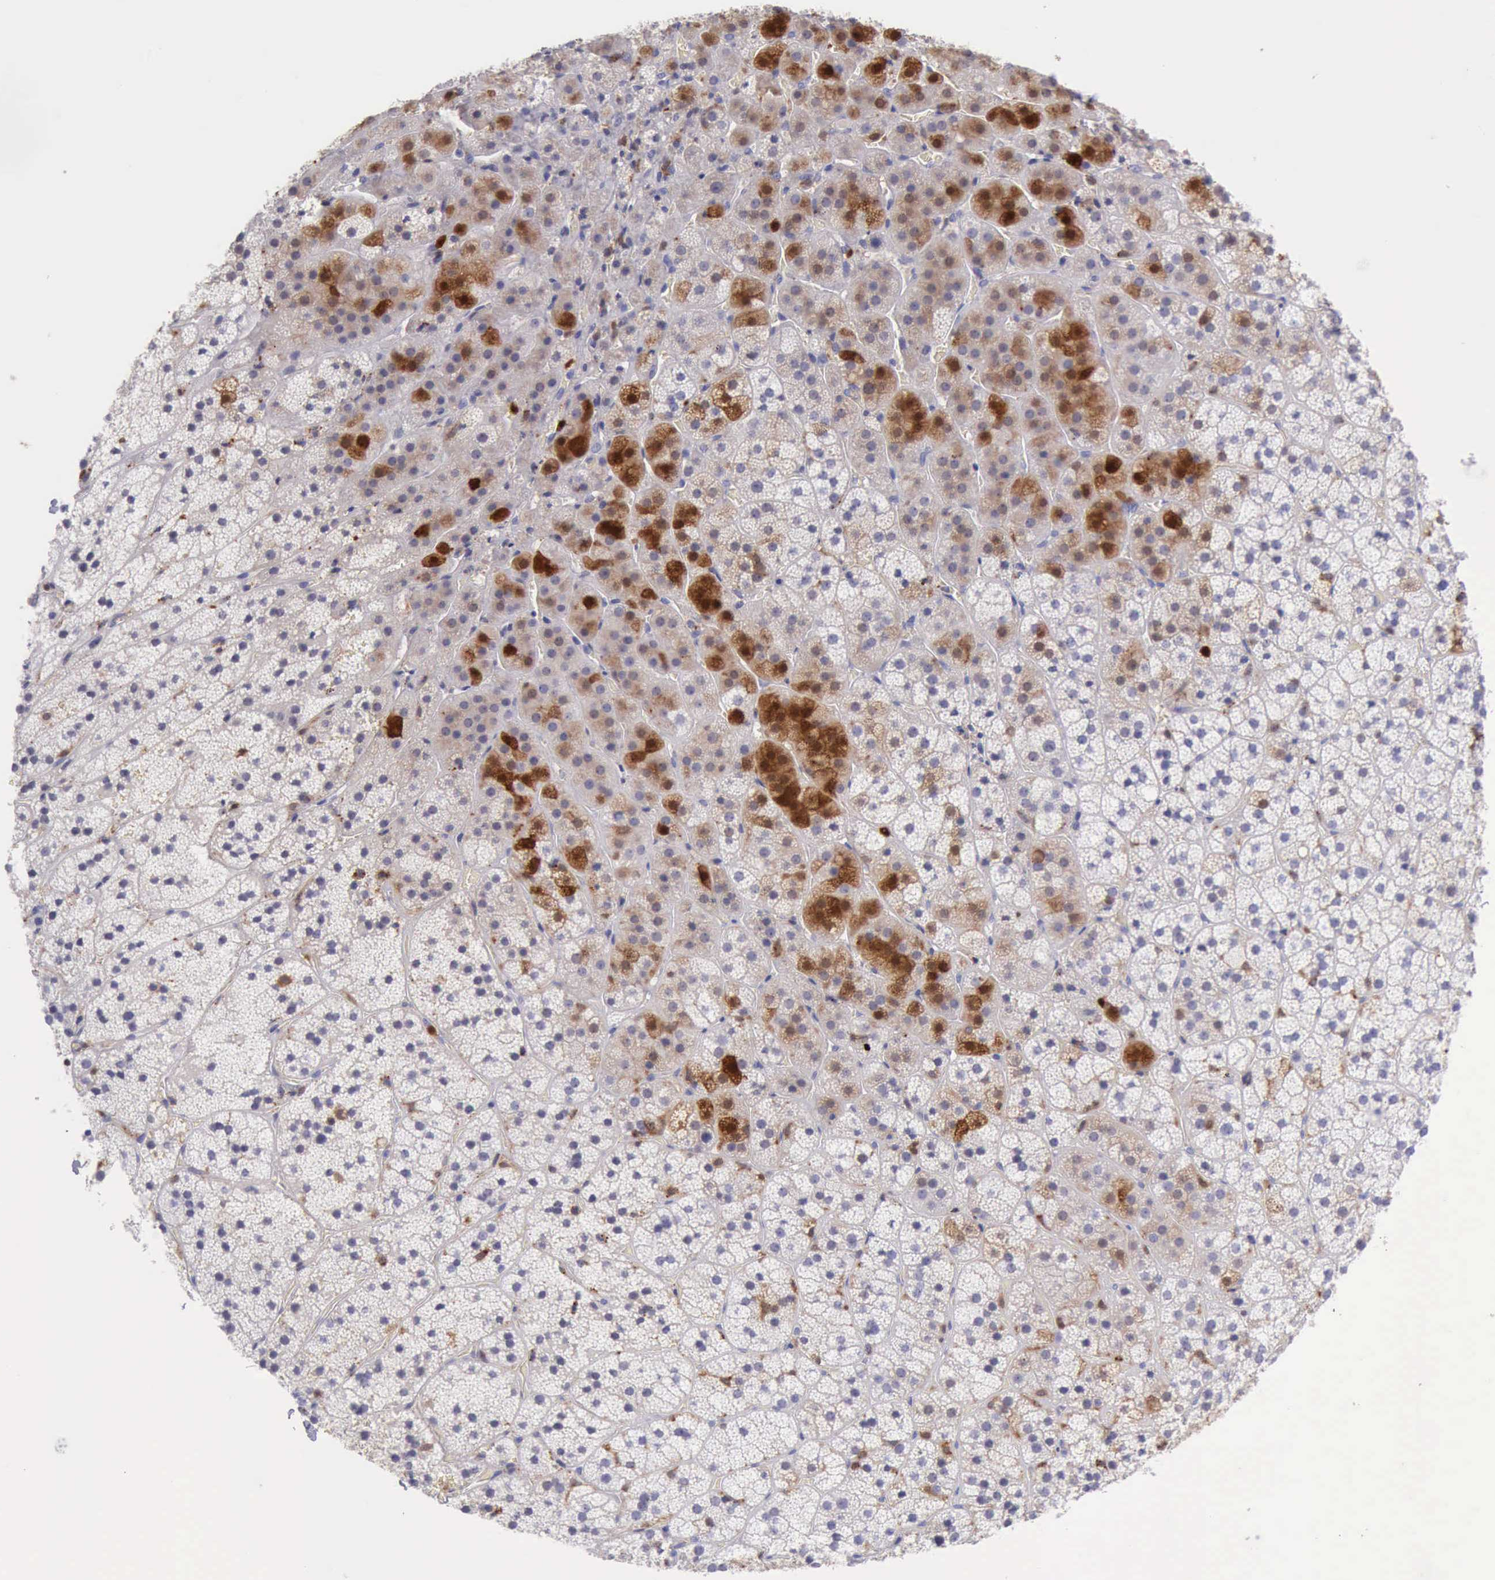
{"staining": {"intensity": "strong", "quantity": "25%-75%", "location": "cytoplasmic/membranous,nuclear"}, "tissue": "adrenal gland", "cell_type": "Glandular cells", "image_type": "normal", "snomed": [{"axis": "morphology", "description": "Normal tissue, NOS"}, {"axis": "topography", "description": "Adrenal gland"}], "caption": "Protein staining of benign adrenal gland reveals strong cytoplasmic/membranous,nuclear positivity in approximately 25%-75% of glandular cells.", "gene": "CSTA", "patient": {"sex": "female", "age": 44}}